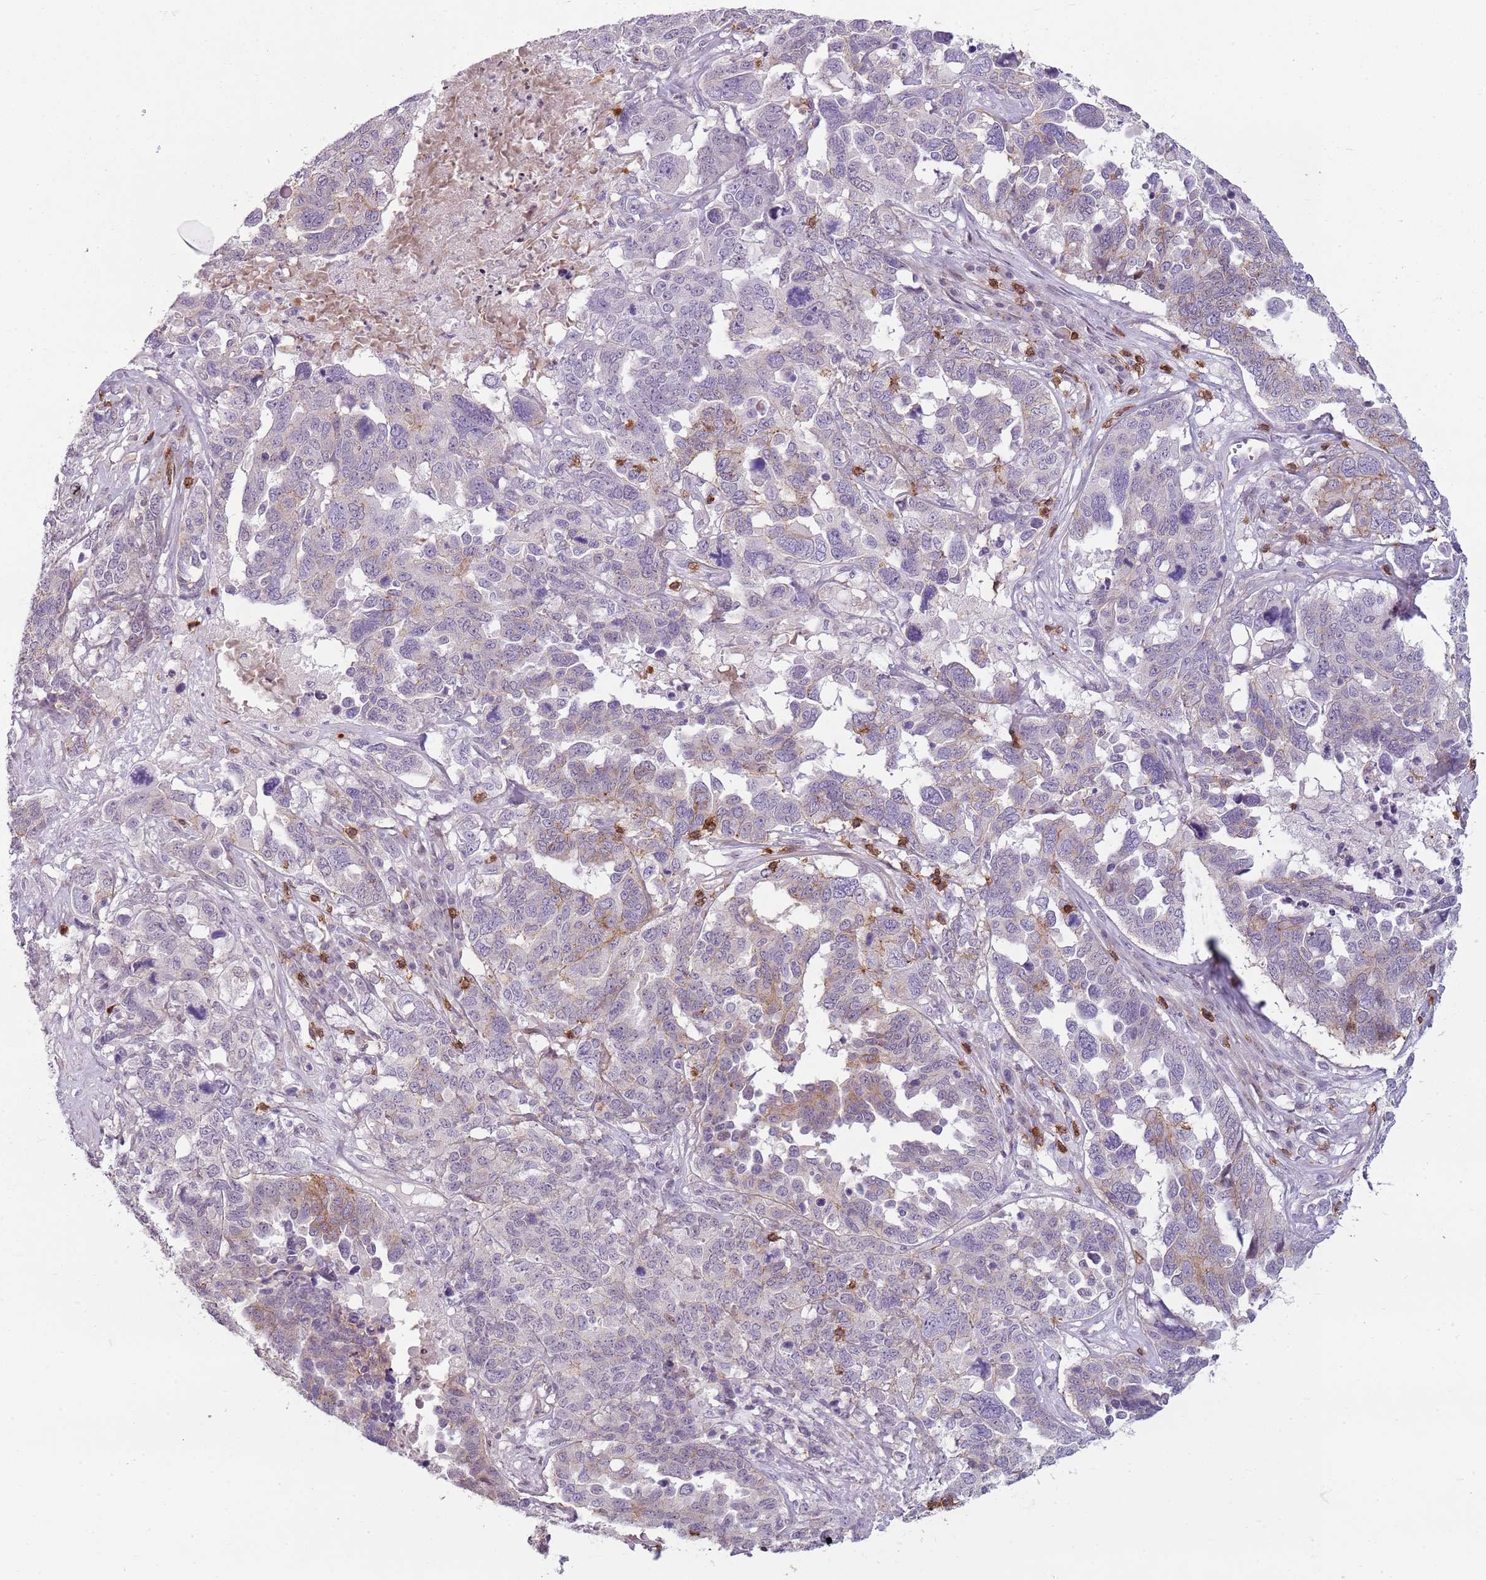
{"staining": {"intensity": "weak", "quantity": "<25%", "location": "cytoplasmic/membranous"}, "tissue": "ovarian cancer", "cell_type": "Tumor cells", "image_type": "cancer", "snomed": [{"axis": "morphology", "description": "Carcinoma, endometroid"}, {"axis": "topography", "description": "Ovary"}], "caption": "Tumor cells show no significant protein staining in ovarian cancer (endometroid carcinoma). (DAB immunohistochemistry with hematoxylin counter stain).", "gene": "ZNF583", "patient": {"sex": "female", "age": 62}}